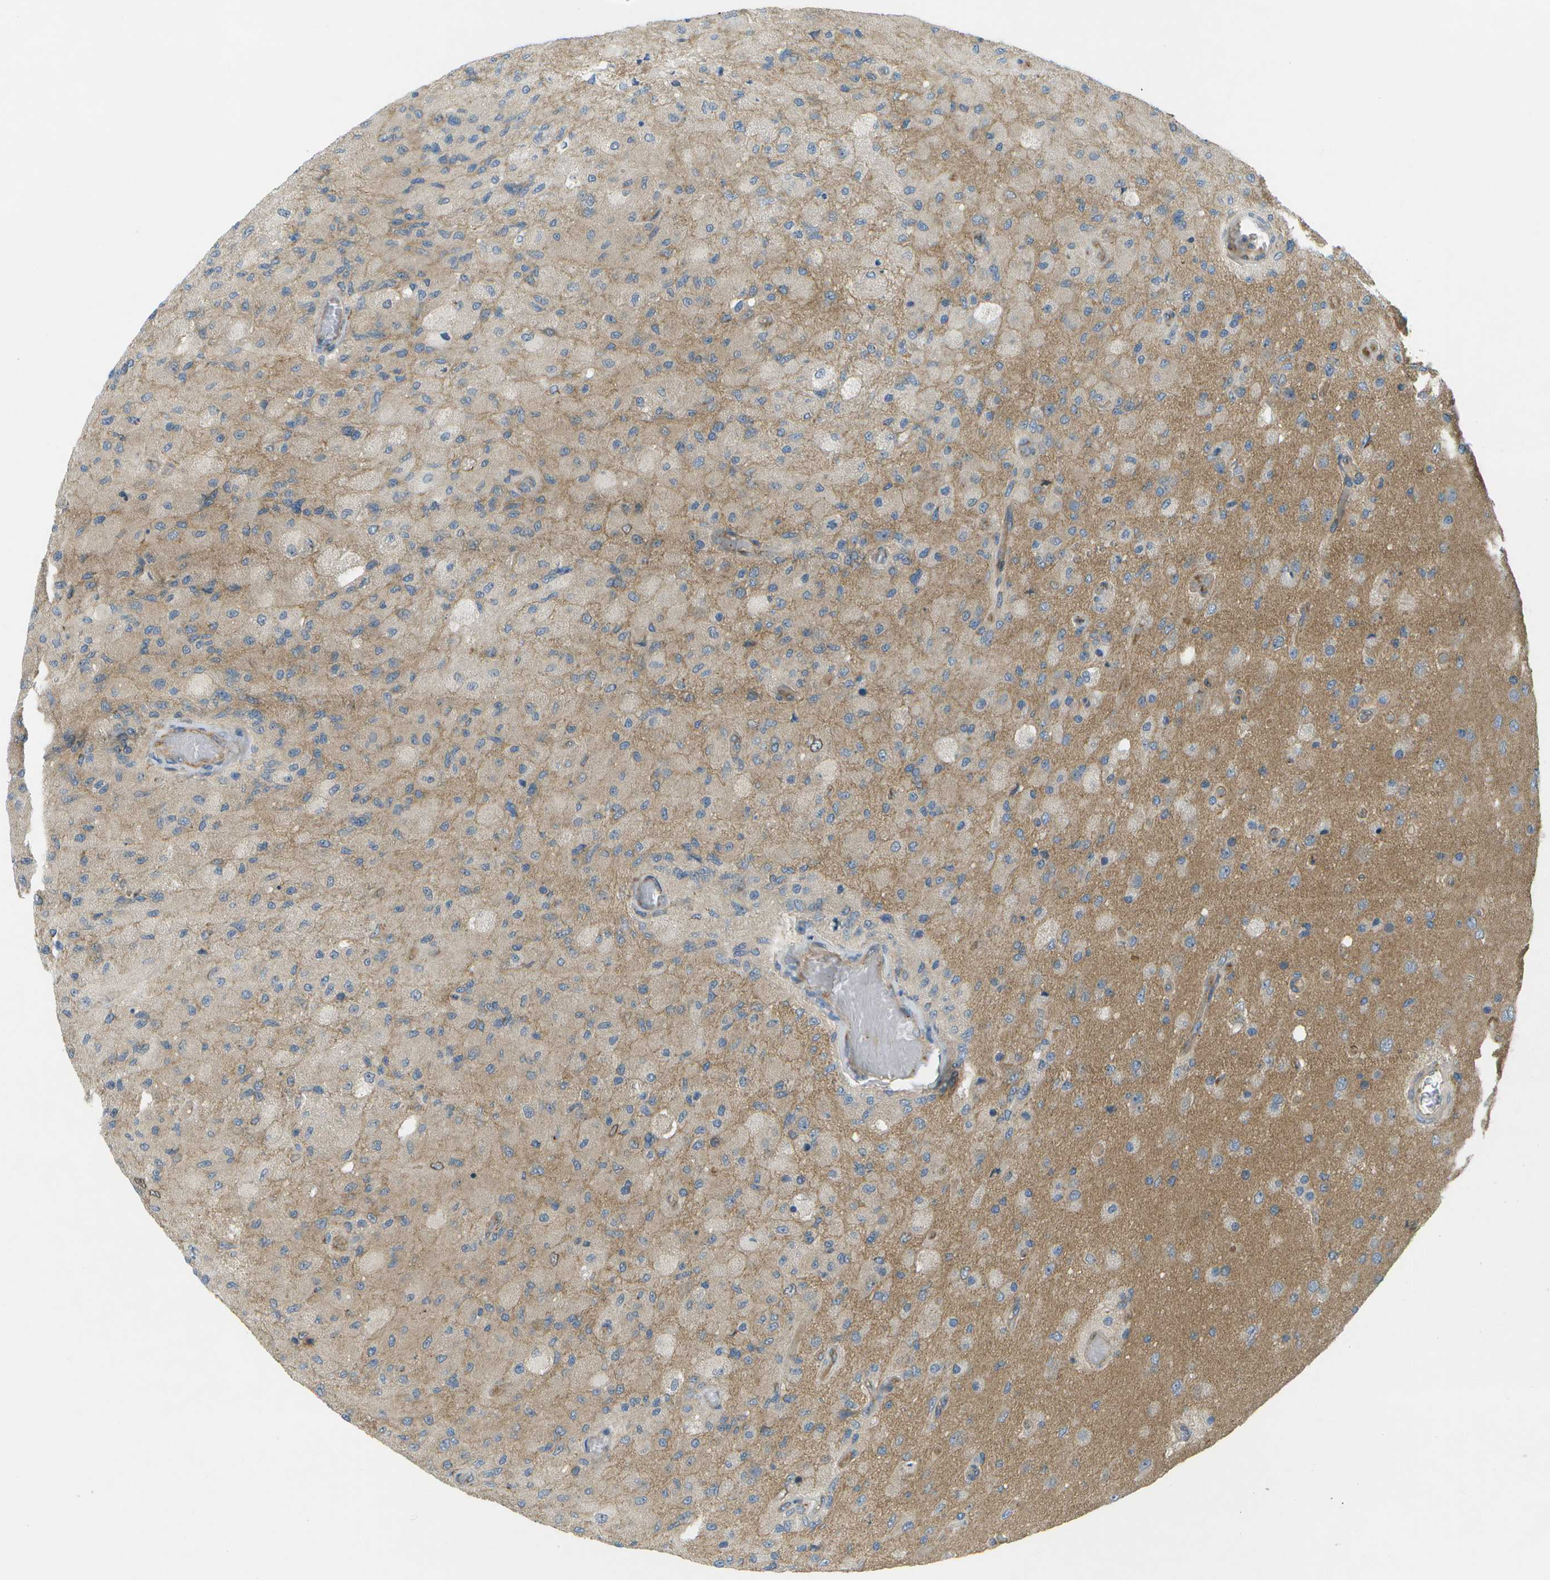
{"staining": {"intensity": "moderate", "quantity": "25%-75%", "location": "cytoplasmic/membranous"}, "tissue": "glioma", "cell_type": "Tumor cells", "image_type": "cancer", "snomed": [{"axis": "morphology", "description": "Normal tissue, NOS"}, {"axis": "morphology", "description": "Glioma, malignant, High grade"}, {"axis": "topography", "description": "Cerebral cortex"}], "caption": "Glioma was stained to show a protein in brown. There is medium levels of moderate cytoplasmic/membranous expression in approximately 25%-75% of tumor cells. (Stains: DAB in brown, nuclei in blue, Microscopy: brightfield microscopy at high magnification).", "gene": "WNK2", "patient": {"sex": "male", "age": 77}}